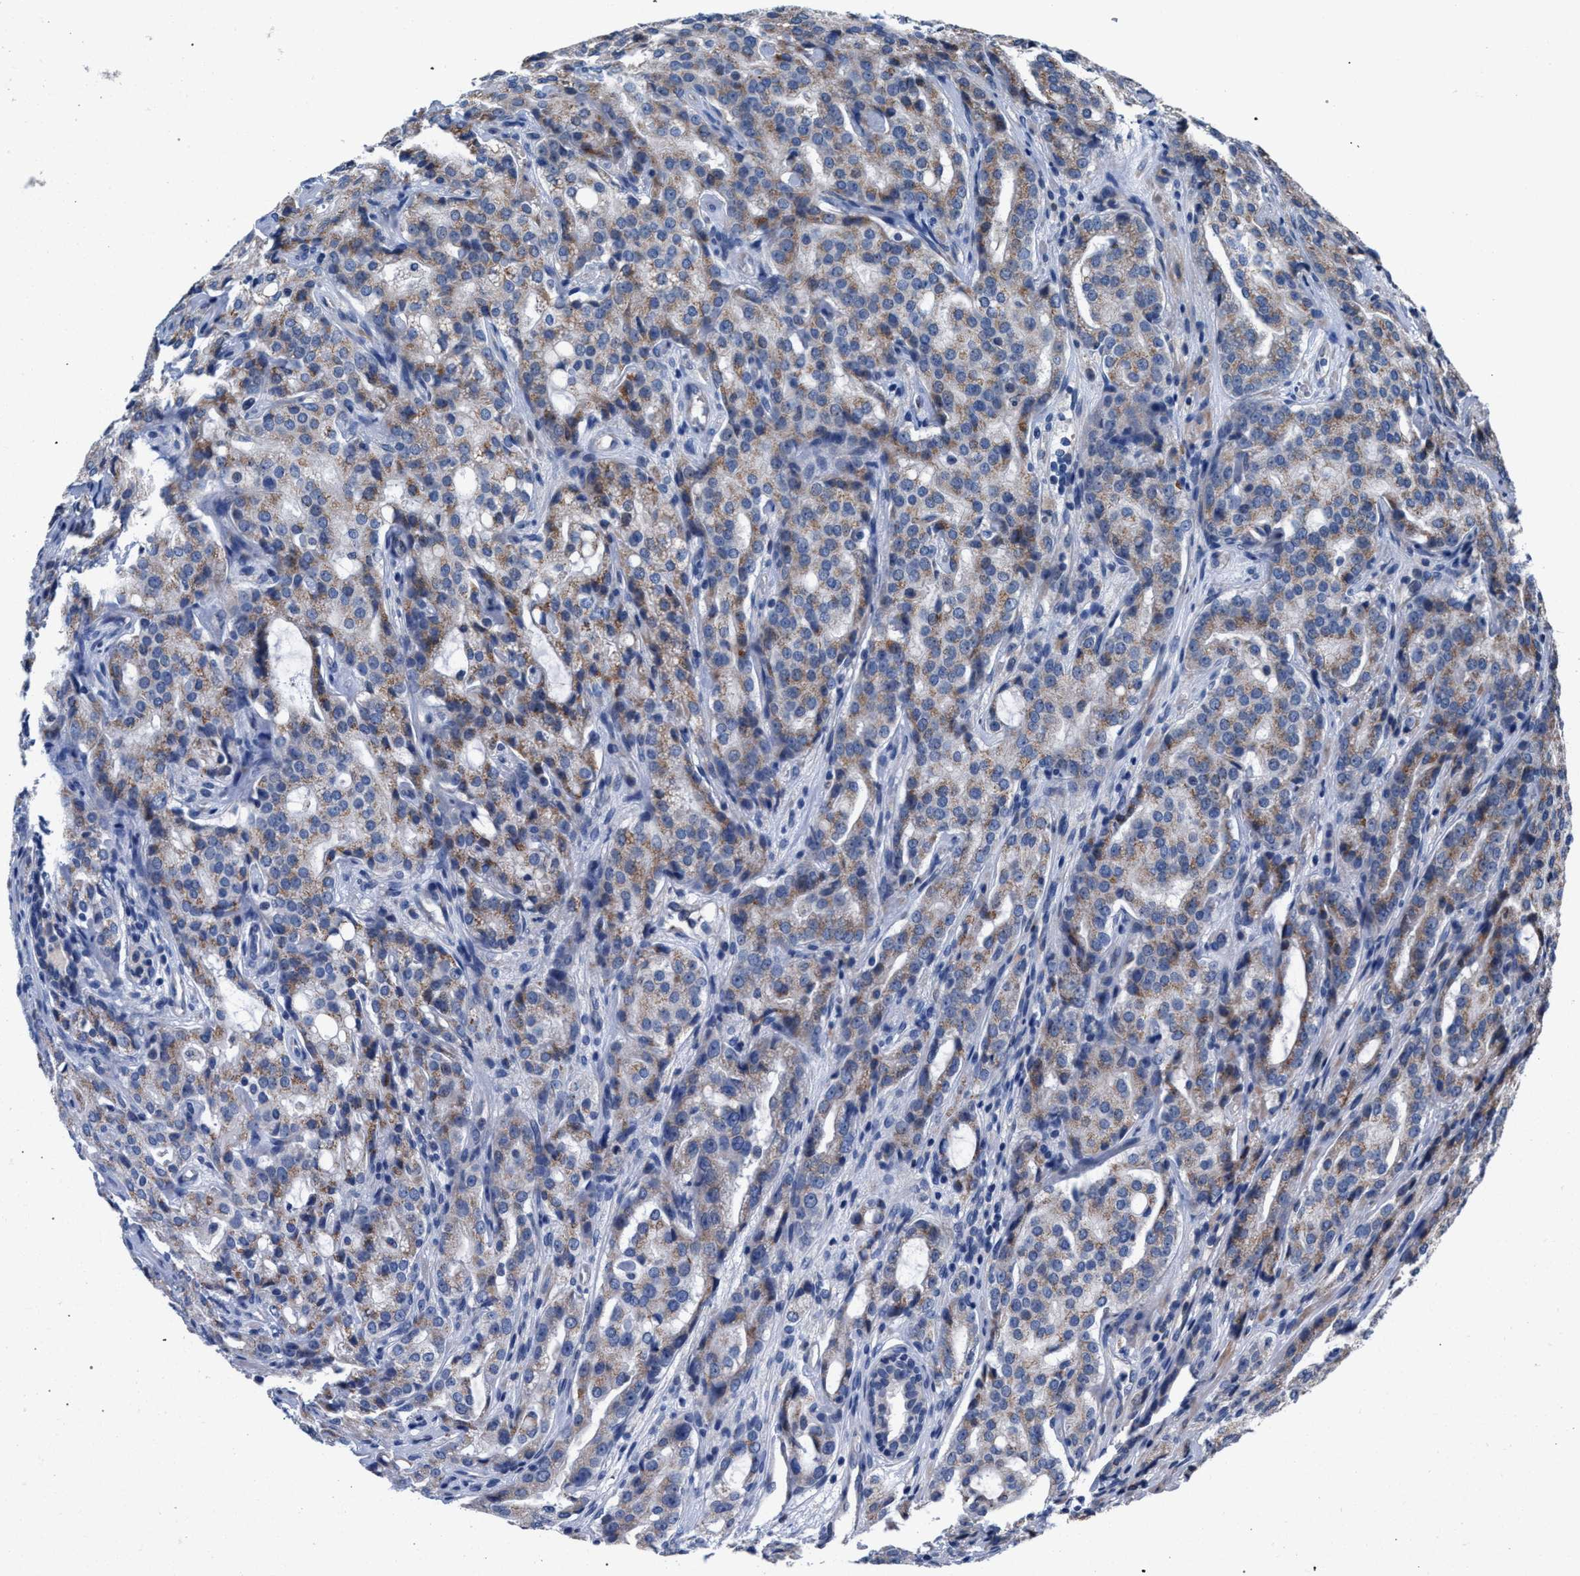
{"staining": {"intensity": "weak", "quantity": ">75%", "location": "cytoplasmic/membranous"}, "tissue": "prostate cancer", "cell_type": "Tumor cells", "image_type": "cancer", "snomed": [{"axis": "morphology", "description": "Adenocarcinoma, High grade"}, {"axis": "topography", "description": "Prostate"}], "caption": "This image exhibits immunohistochemistry (IHC) staining of prostate cancer, with low weak cytoplasmic/membranous expression in about >75% of tumor cells.", "gene": "RNF135", "patient": {"sex": "male", "age": 72}}